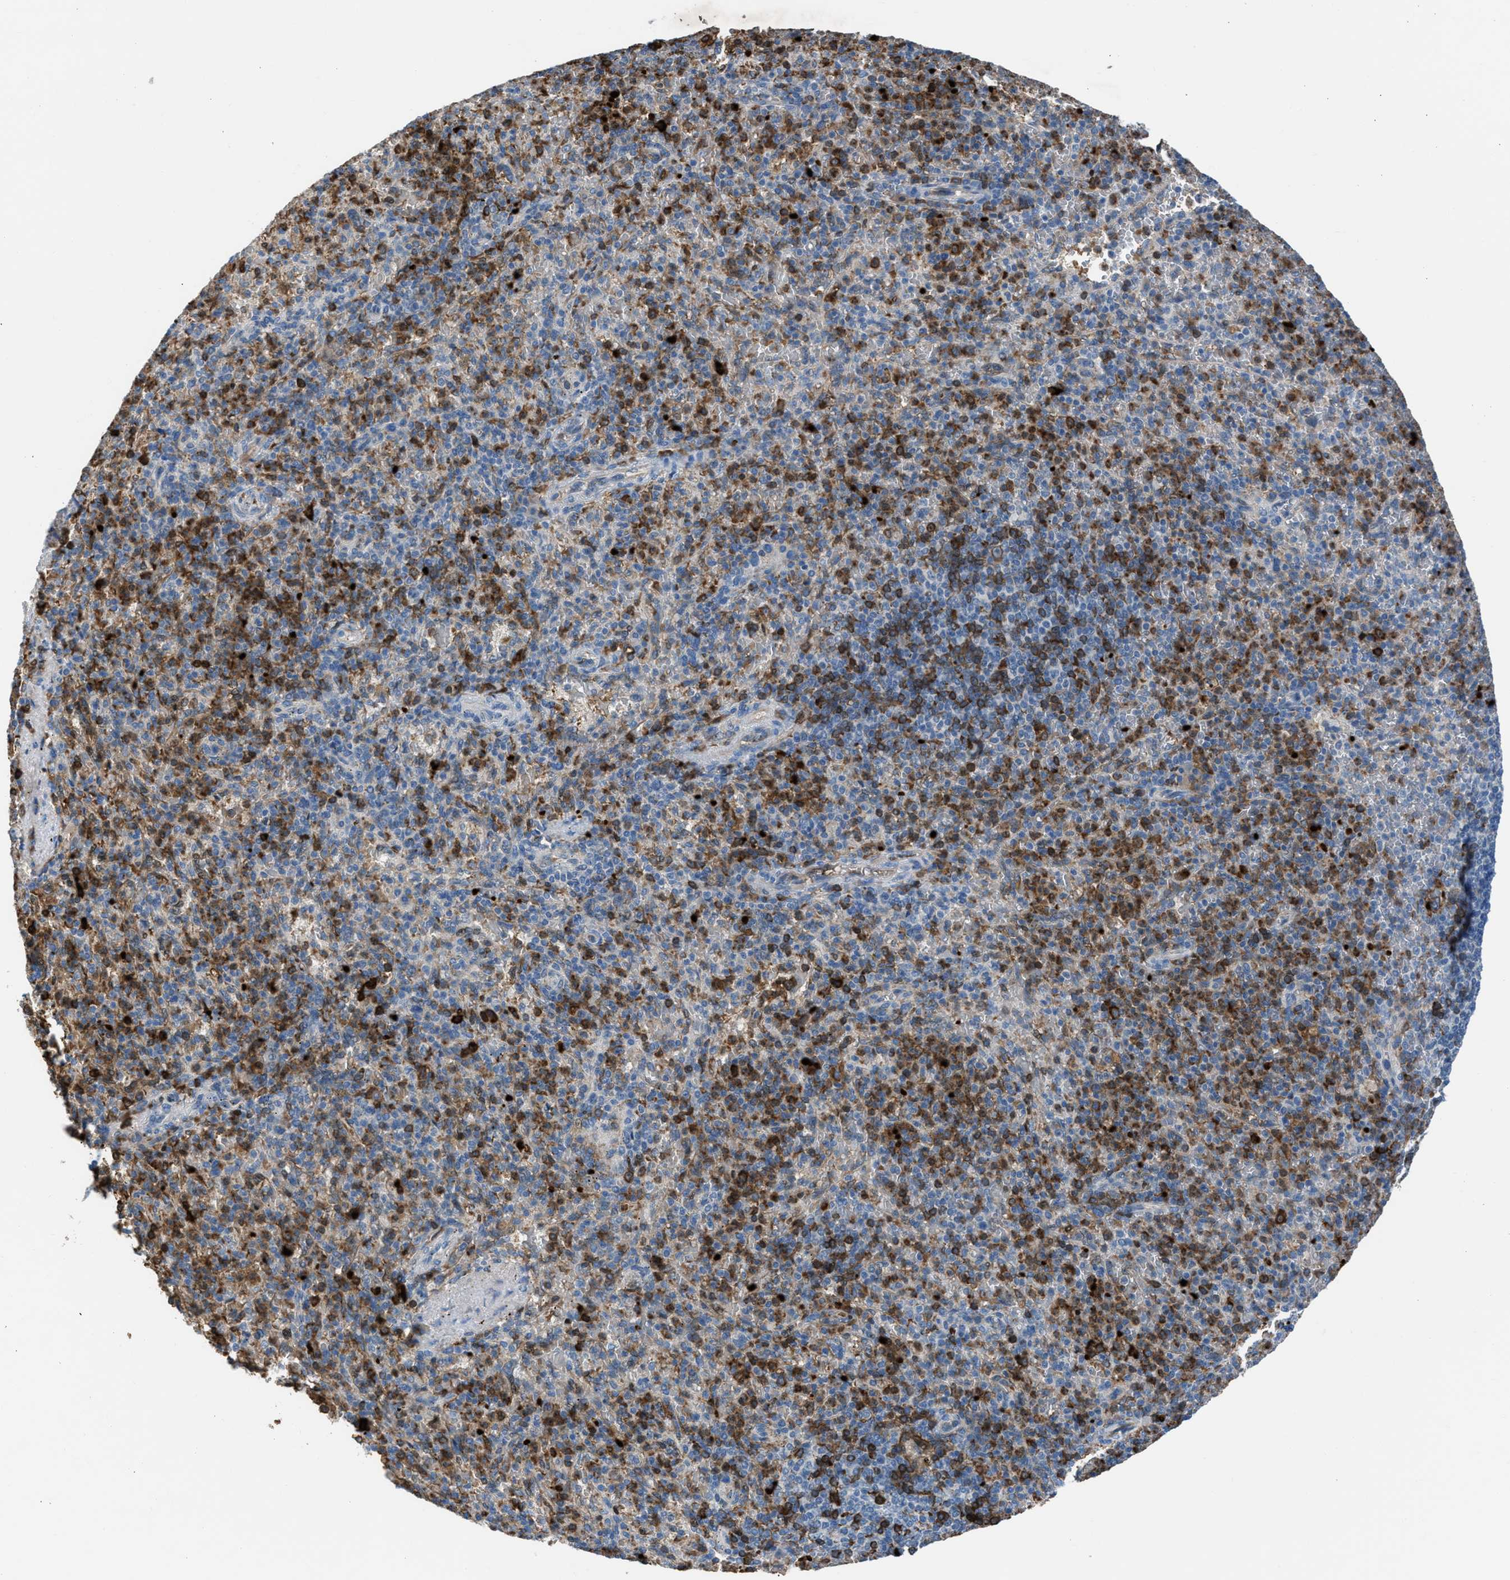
{"staining": {"intensity": "moderate", "quantity": ">75%", "location": "cytoplasmic/membranous"}, "tissue": "spleen", "cell_type": "Cells in red pulp", "image_type": "normal", "snomed": [{"axis": "morphology", "description": "Normal tissue, NOS"}, {"axis": "topography", "description": "Spleen"}], "caption": "Immunohistochemistry (IHC) histopathology image of unremarkable spleen: spleen stained using immunohistochemistry (IHC) shows medium levels of moderate protein expression localized specifically in the cytoplasmic/membranous of cells in red pulp, appearing as a cytoplasmic/membranous brown color.", "gene": "CFAP77", "patient": {"sex": "female", "age": 74}}